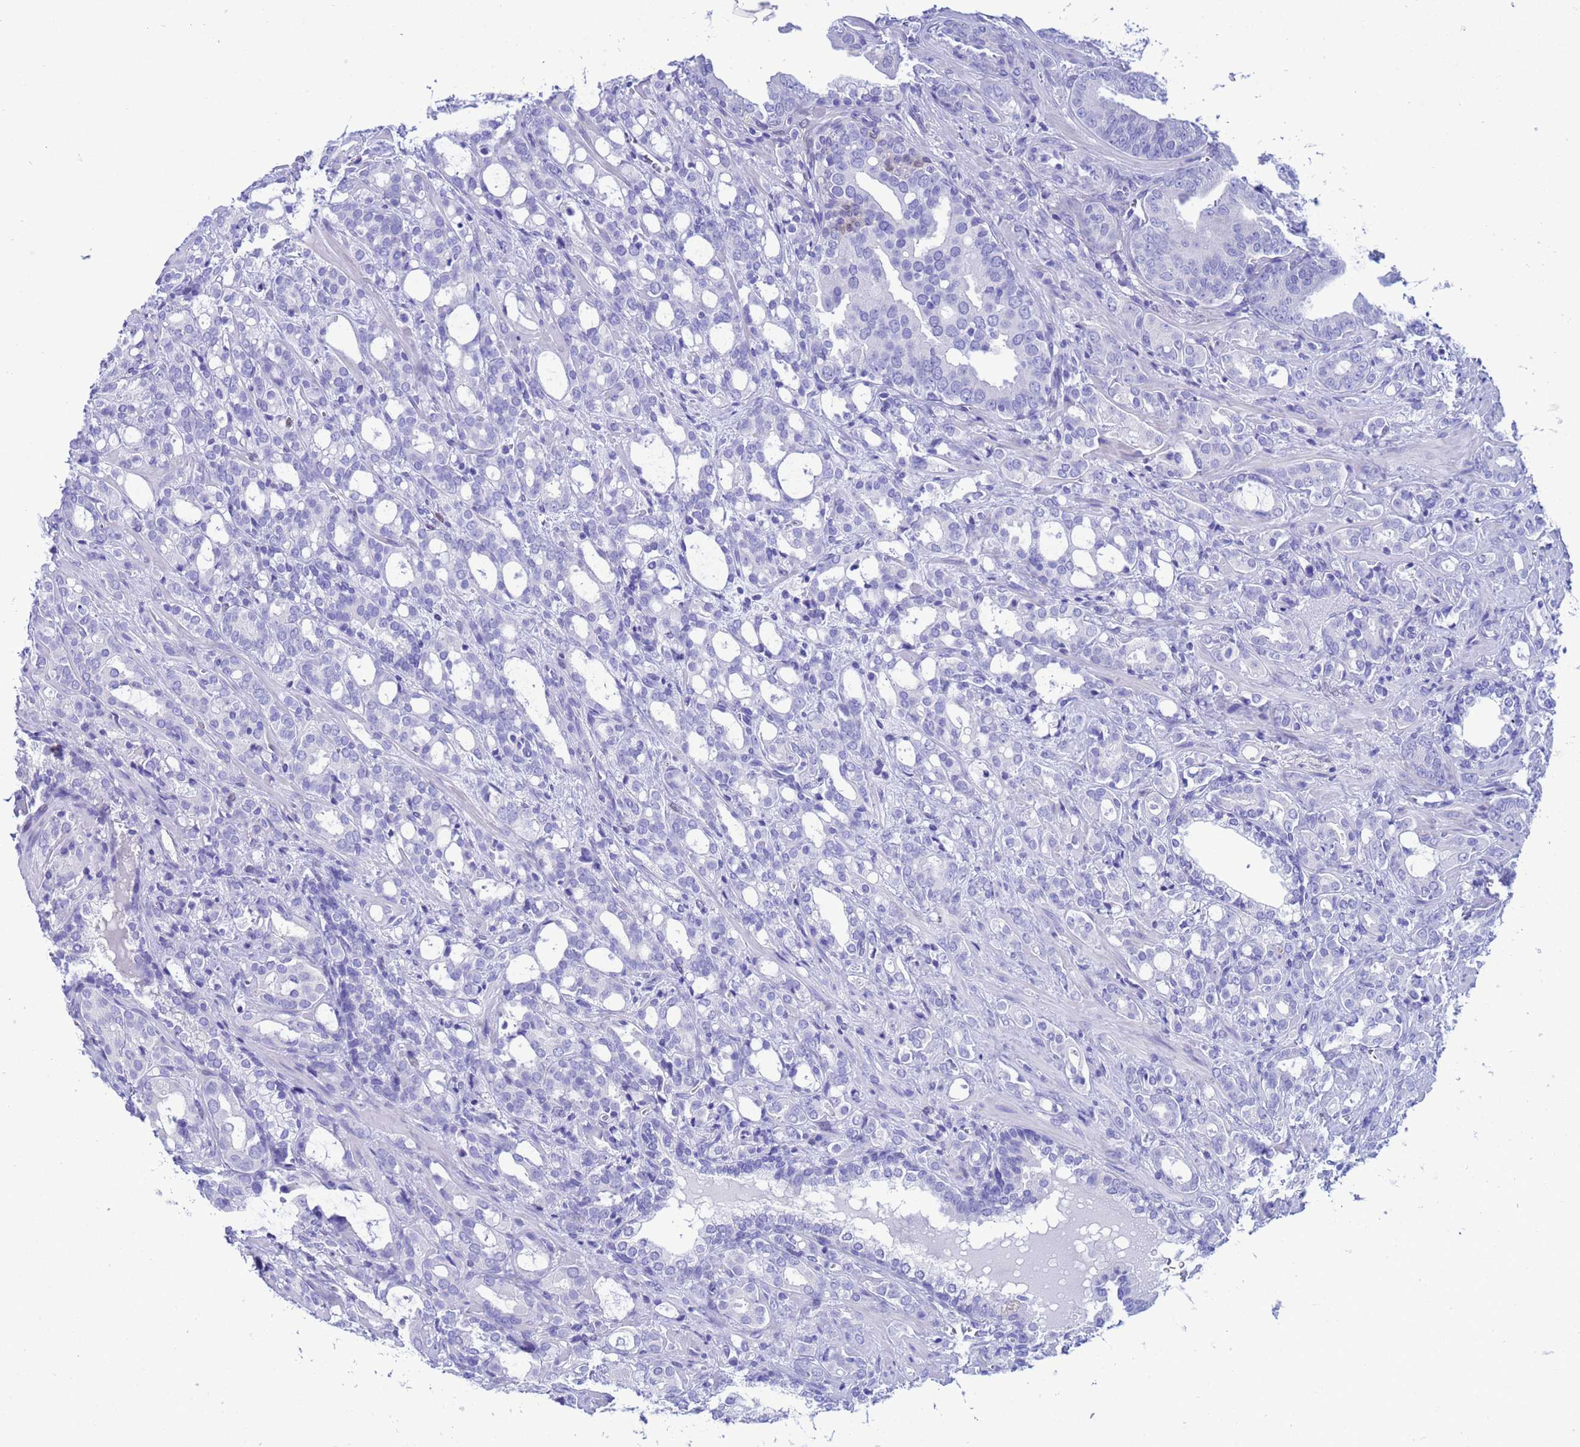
{"staining": {"intensity": "negative", "quantity": "none", "location": "none"}, "tissue": "prostate cancer", "cell_type": "Tumor cells", "image_type": "cancer", "snomed": [{"axis": "morphology", "description": "Adenocarcinoma, High grade"}, {"axis": "topography", "description": "Prostate"}], "caption": "High power microscopy histopathology image of an IHC photomicrograph of prostate adenocarcinoma (high-grade), revealing no significant expression in tumor cells.", "gene": "AKR1C2", "patient": {"sex": "male", "age": 72}}